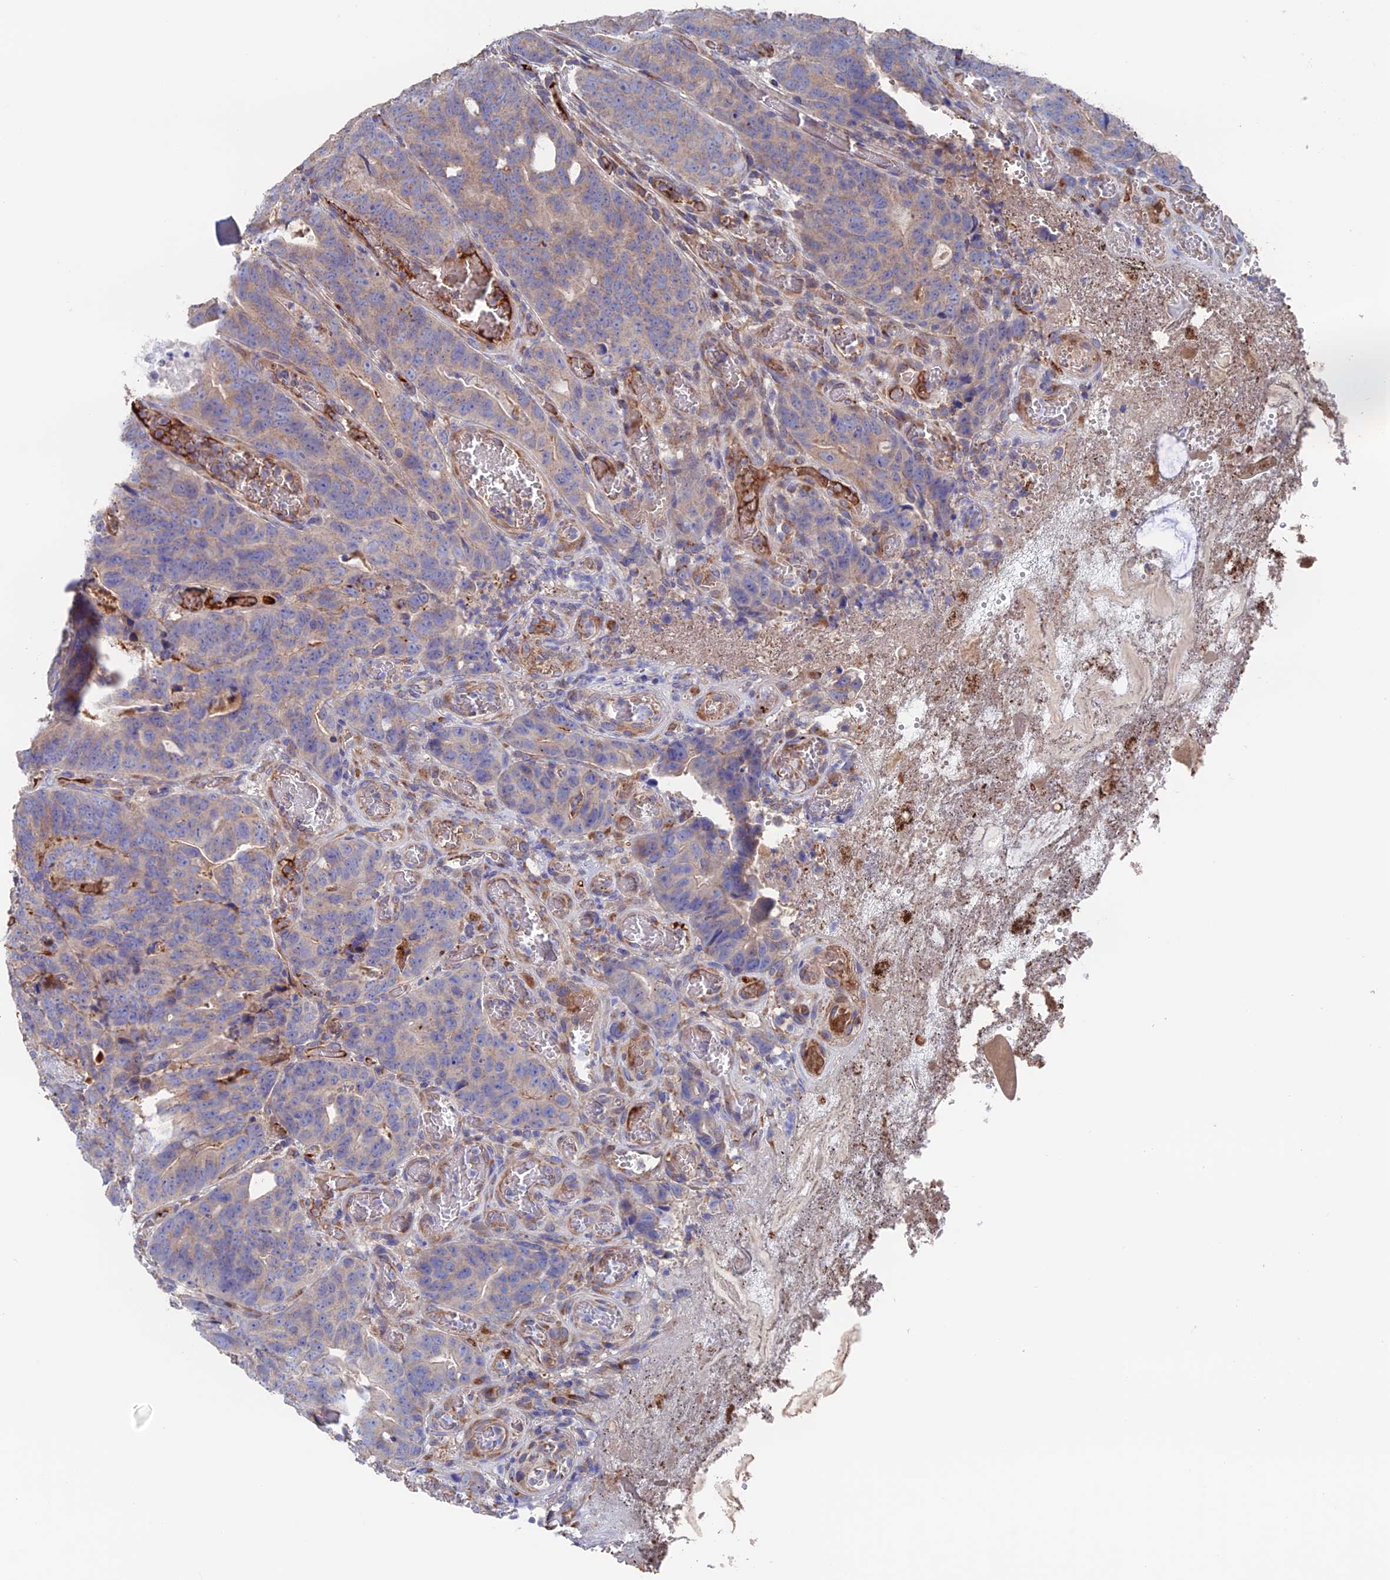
{"staining": {"intensity": "weak", "quantity": ">75%", "location": "cytoplasmic/membranous"}, "tissue": "colorectal cancer", "cell_type": "Tumor cells", "image_type": "cancer", "snomed": [{"axis": "morphology", "description": "Adenocarcinoma, NOS"}, {"axis": "topography", "description": "Colon"}], "caption": "Immunohistochemistry (IHC) of human colorectal cancer exhibits low levels of weak cytoplasmic/membranous expression in approximately >75% of tumor cells.", "gene": "HPF1", "patient": {"sex": "female", "age": 82}}